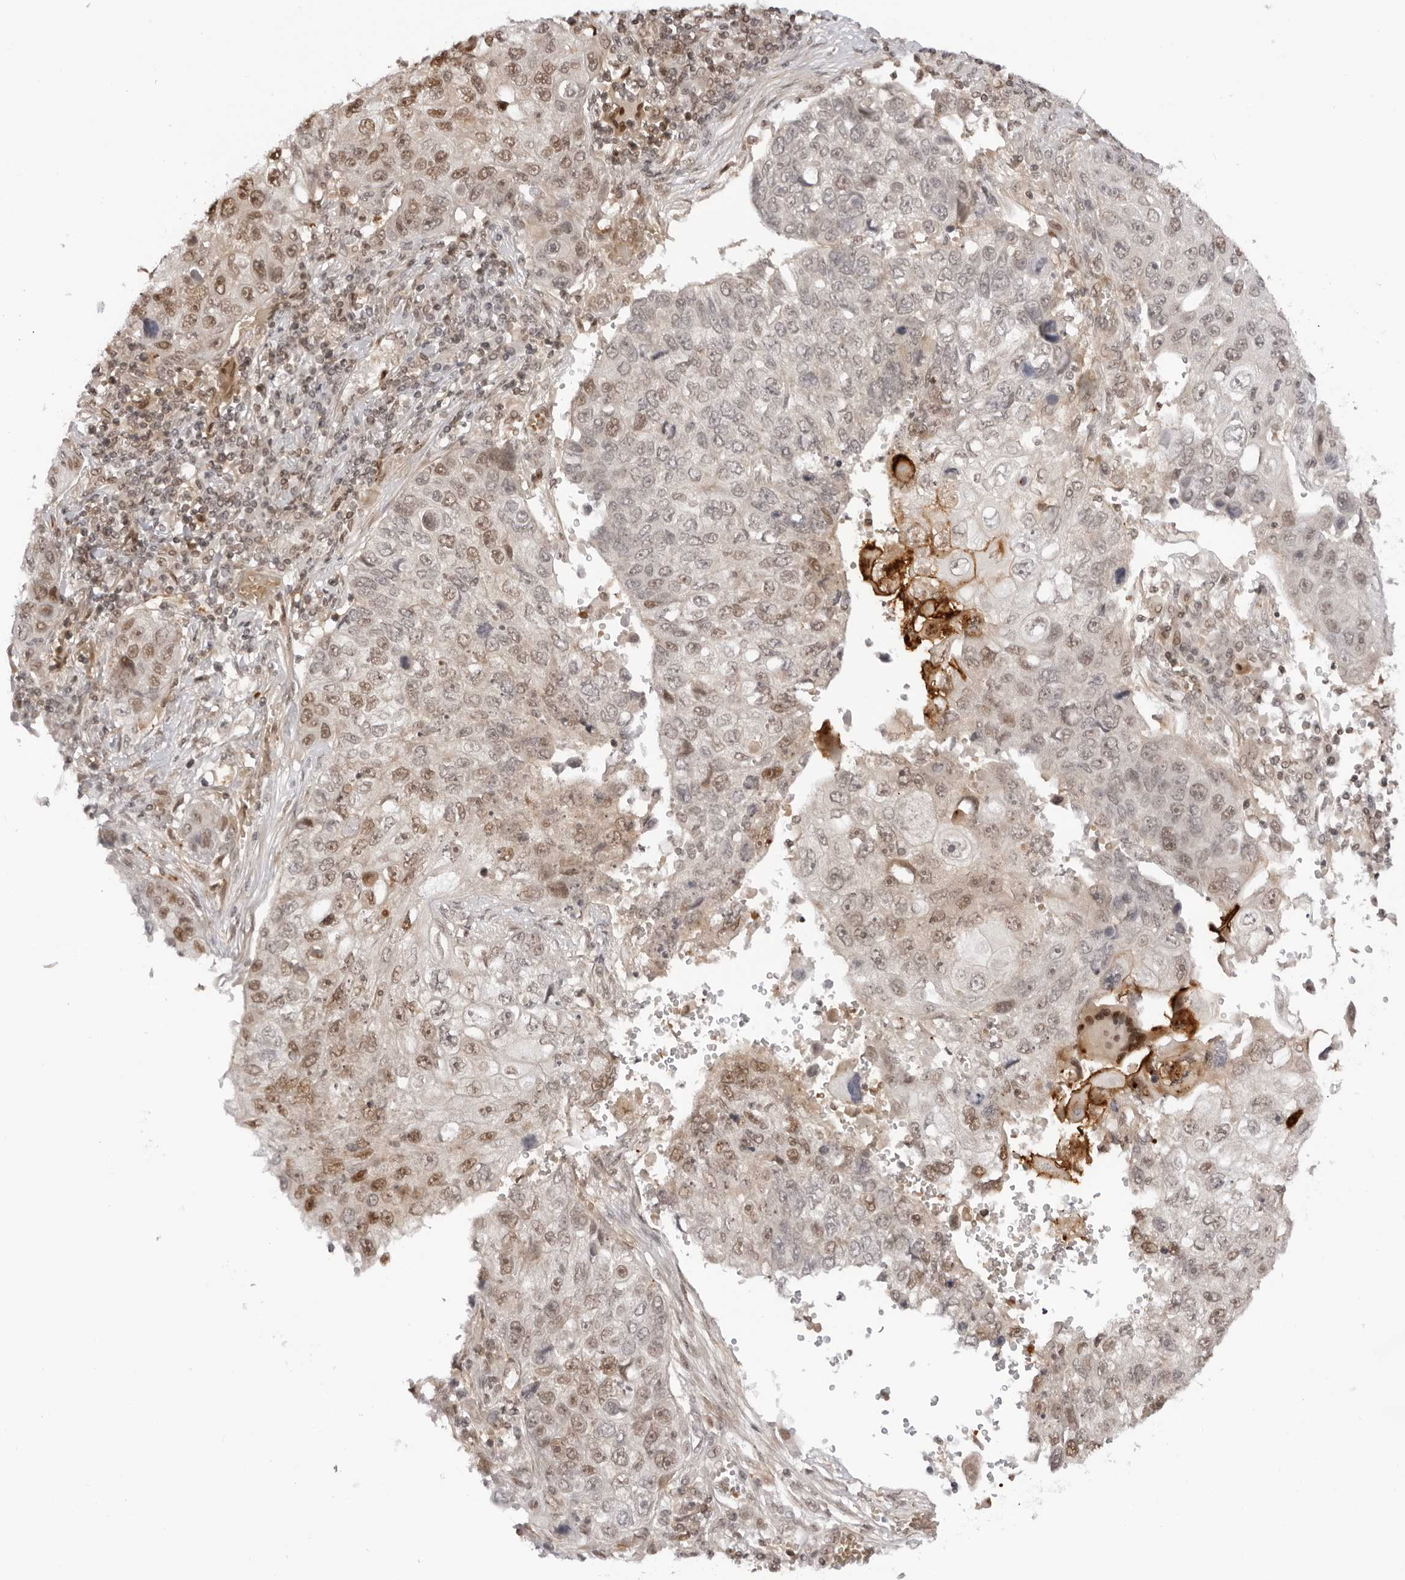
{"staining": {"intensity": "moderate", "quantity": "25%-75%", "location": "nuclear"}, "tissue": "lung cancer", "cell_type": "Tumor cells", "image_type": "cancer", "snomed": [{"axis": "morphology", "description": "Squamous cell carcinoma, NOS"}, {"axis": "topography", "description": "Lung"}], "caption": "Human squamous cell carcinoma (lung) stained for a protein (brown) reveals moderate nuclear positive positivity in about 25%-75% of tumor cells.", "gene": "RNF146", "patient": {"sex": "male", "age": 61}}